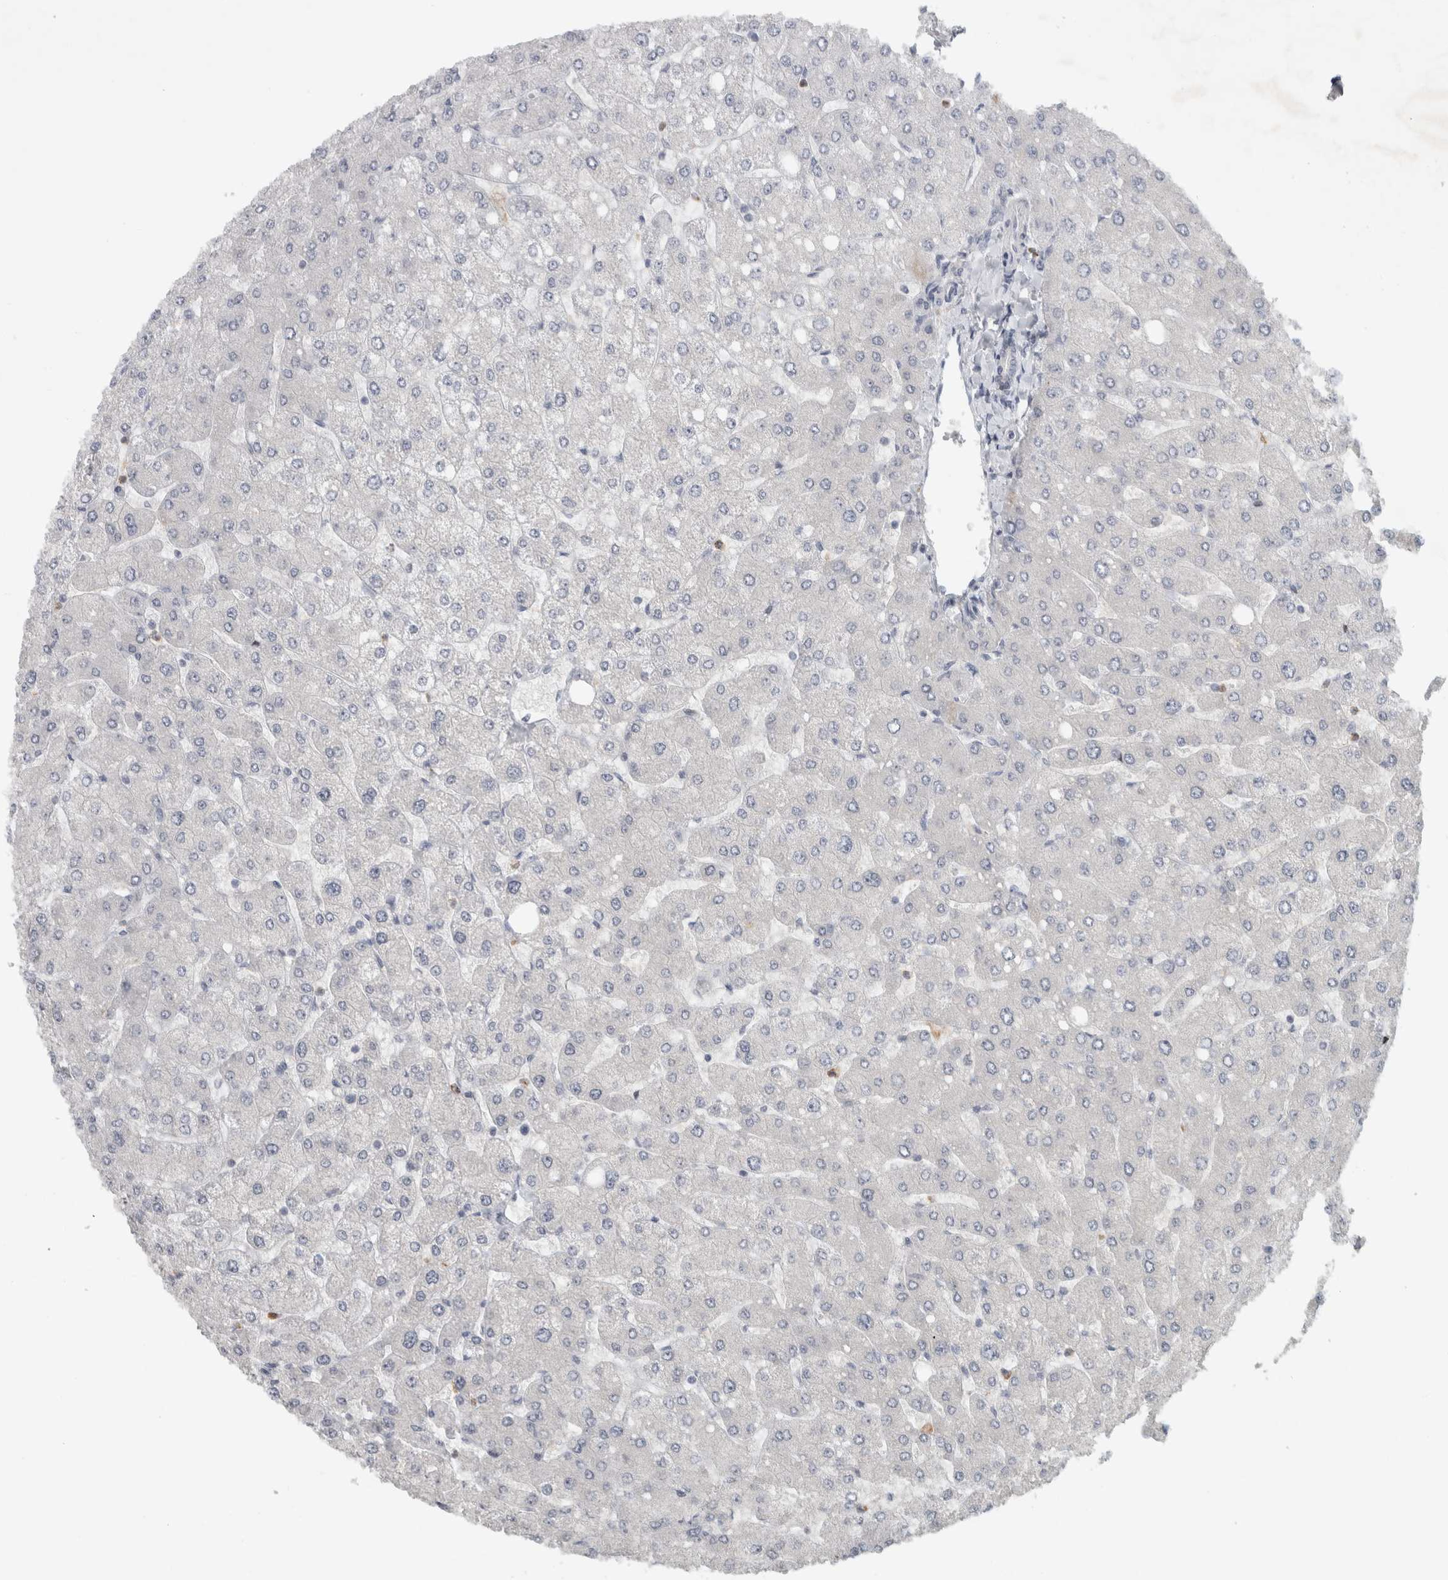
{"staining": {"intensity": "negative", "quantity": "none", "location": "none"}, "tissue": "liver", "cell_type": "Cholangiocytes", "image_type": "normal", "snomed": [{"axis": "morphology", "description": "Normal tissue, NOS"}, {"axis": "topography", "description": "Liver"}], "caption": "Immunohistochemistry (IHC) micrograph of unremarkable liver: liver stained with DAB demonstrates no significant protein expression in cholangiocytes.", "gene": "PTPRN2", "patient": {"sex": "male", "age": 55}}